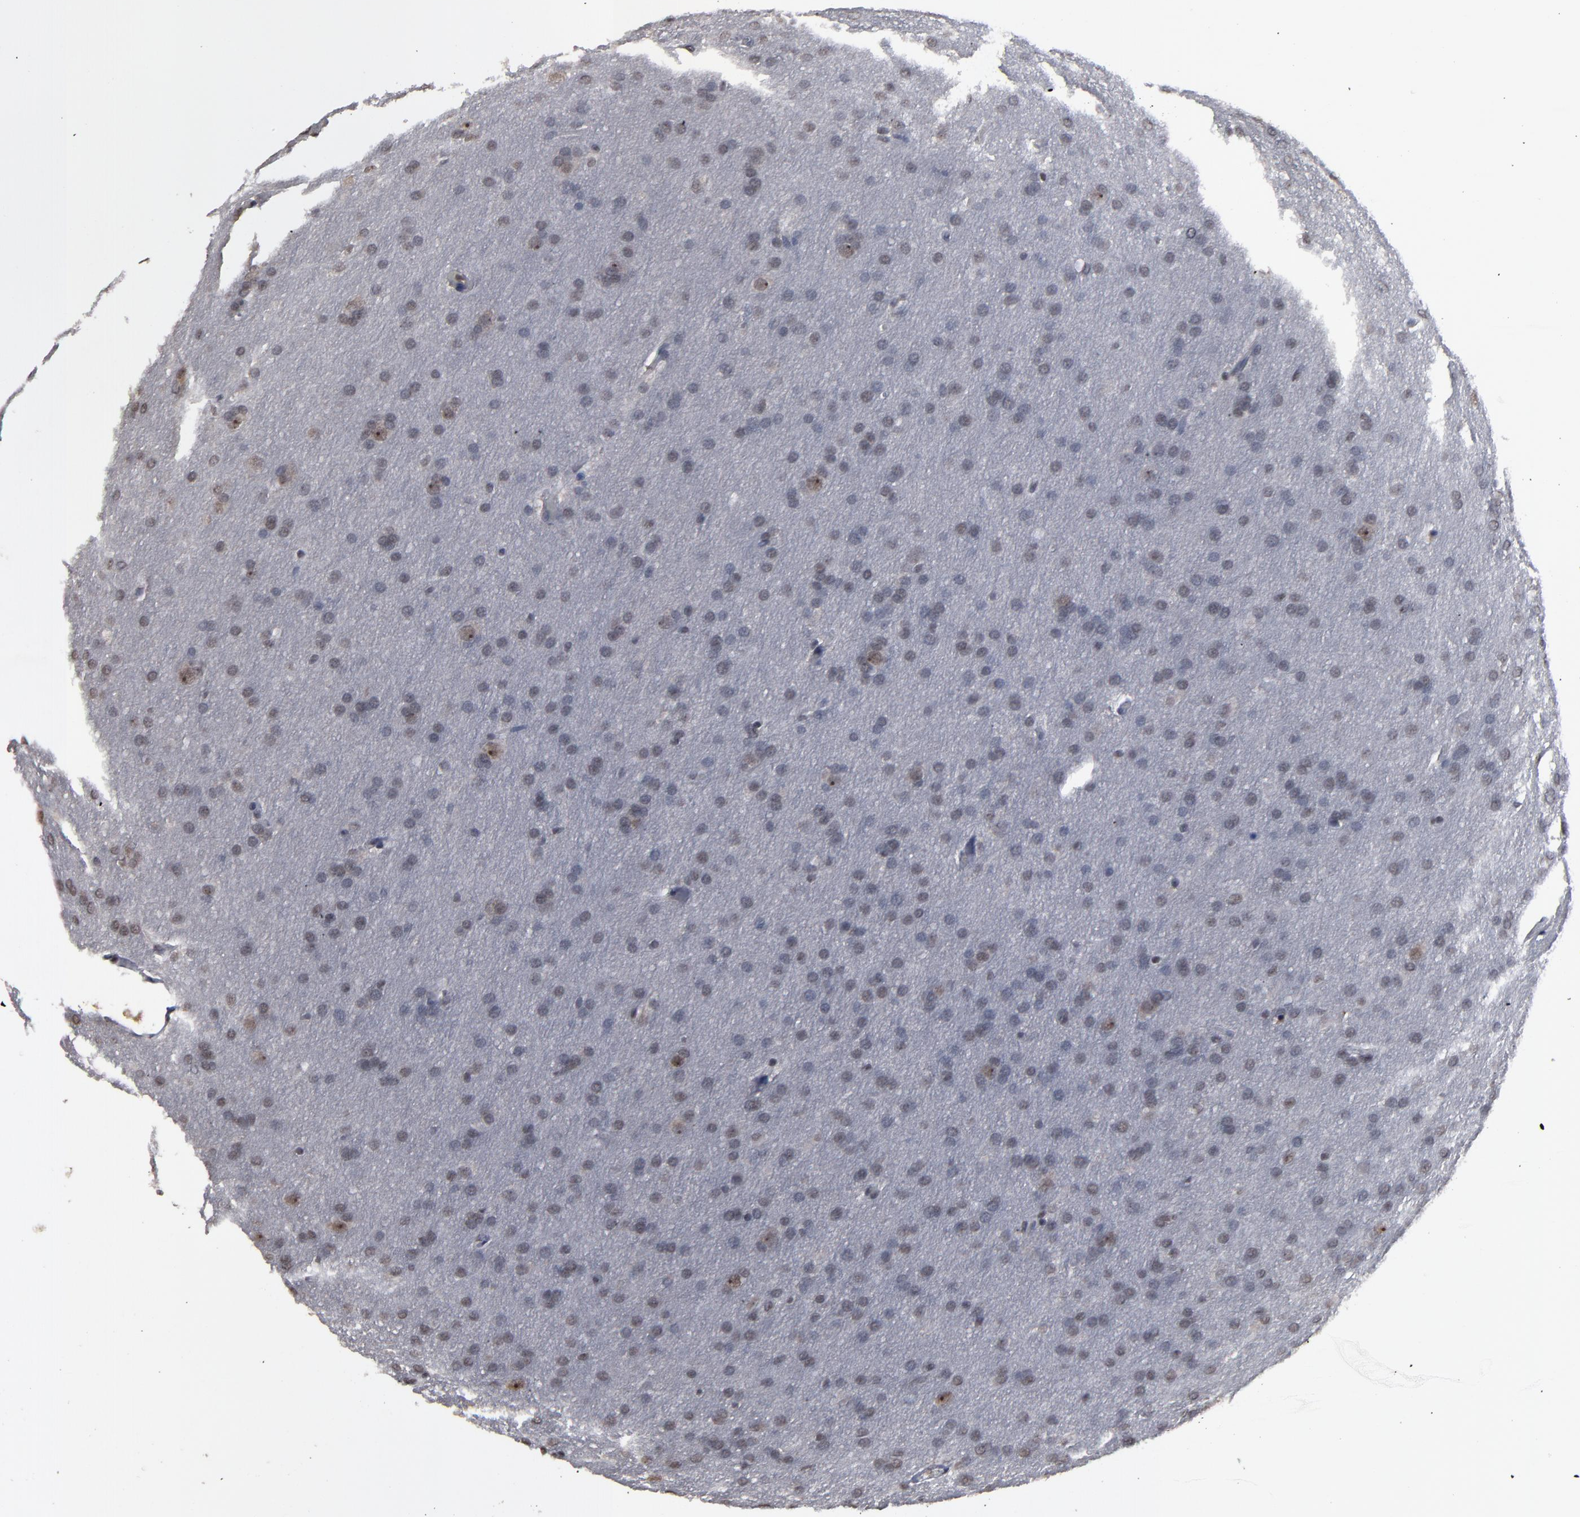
{"staining": {"intensity": "moderate", "quantity": "<25%", "location": "nuclear"}, "tissue": "glioma", "cell_type": "Tumor cells", "image_type": "cancer", "snomed": [{"axis": "morphology", "description": "Glioma, malignant, Low grade"}, {"axis": "topography", "description": "Brain"}], "caption": "Glioma stained with a brown dye demonstrates moderate nuclear positive staining in about <25% of tumor cells.", "gene": "SSRP1", "patient": {"sex": "female", "age": 32}}